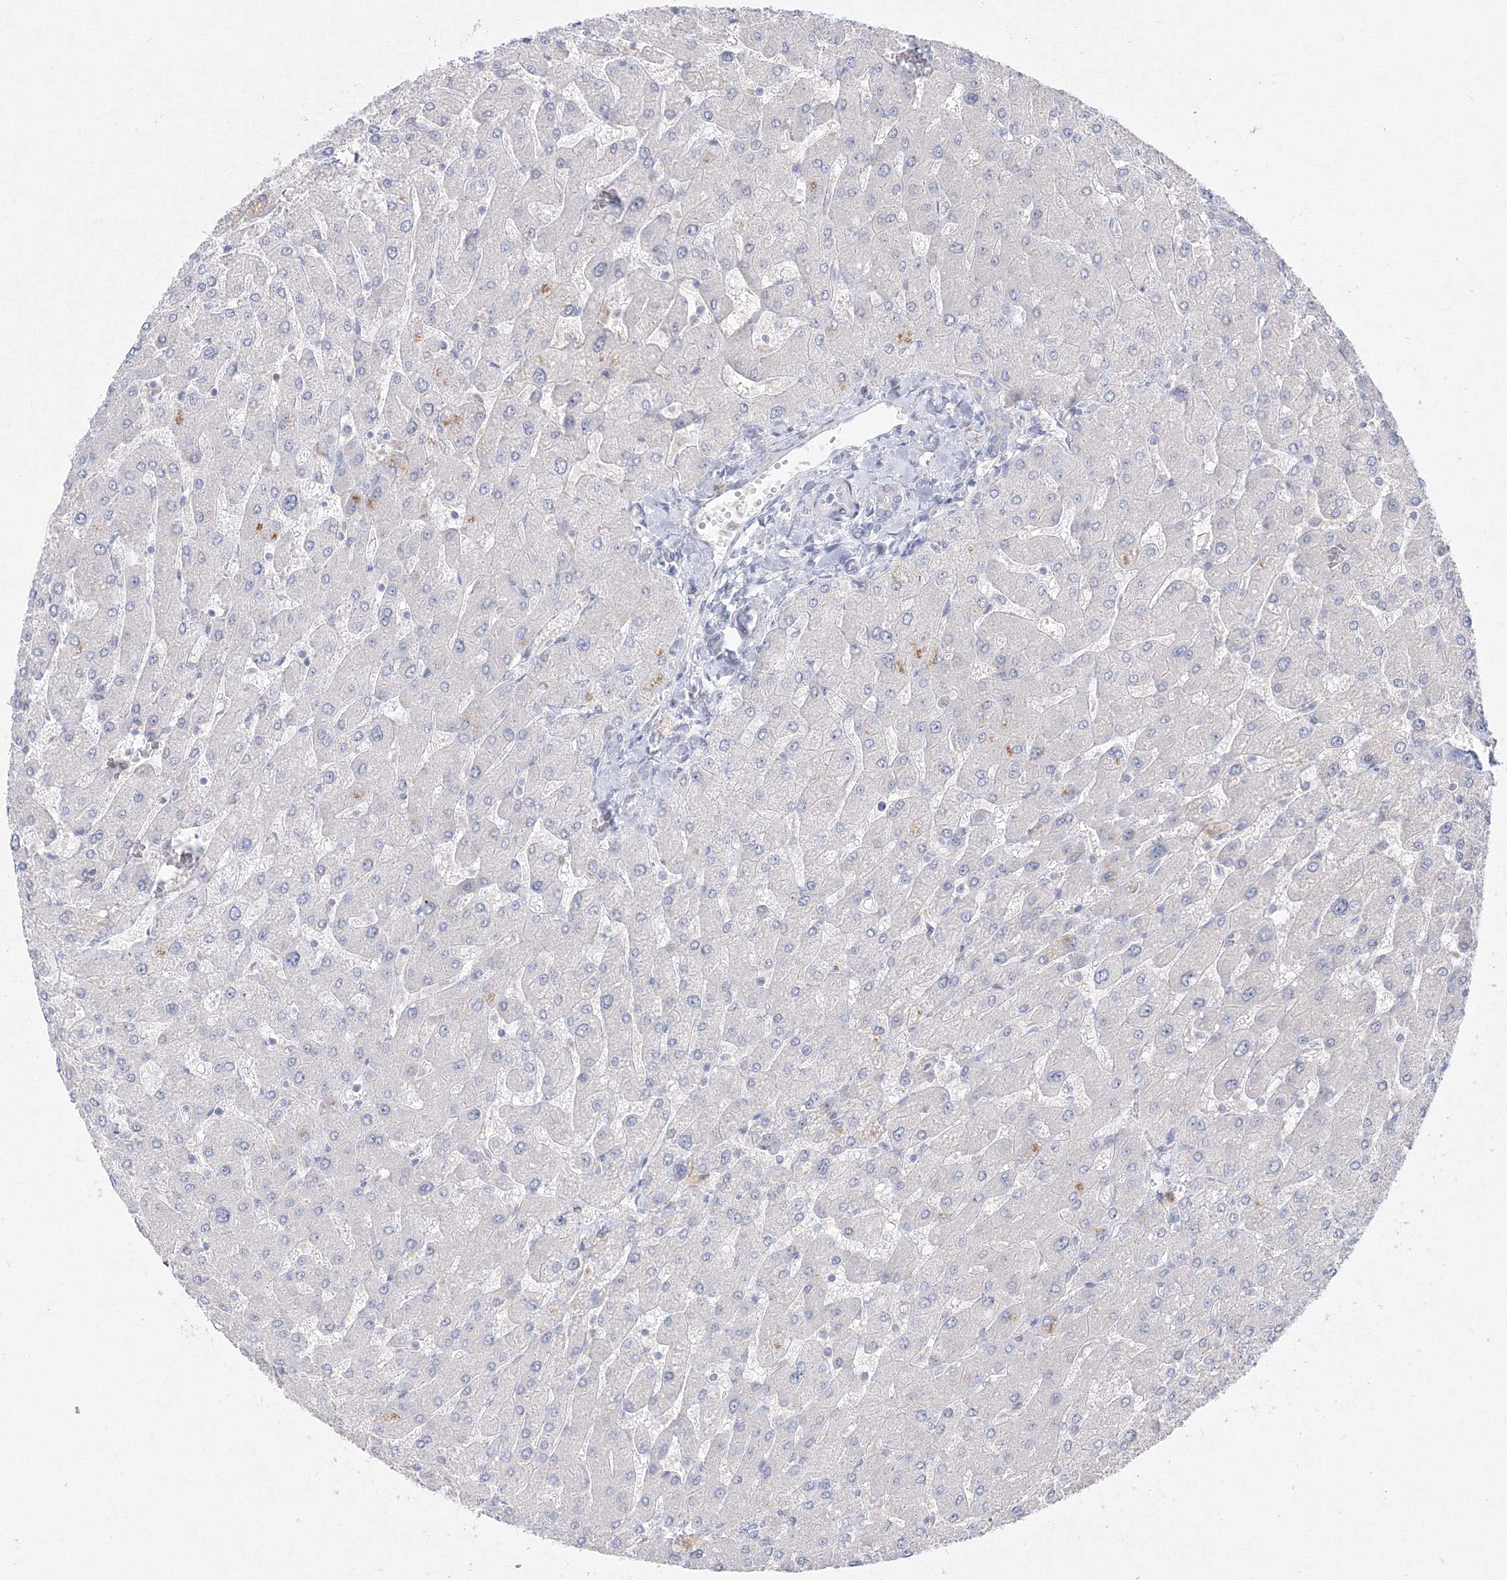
{"staining": {"intensity": "negative", "quantity": "none", "location": "none"}, "tissue": "liver", "cell_type": "Cholangiocytes", "image_type": "normal", "snomed": [{"axis": "morphology", "description": "Normal tissue, NOS"}, {"axis": "topography", "description": "Liver"}], "caption": "Immunohistochemistry (IHC) of normal liver exhibits no positivity in cholangiocytes.", "gene": "FBXL8", "patient": {"sex": "male", "age": 55}}